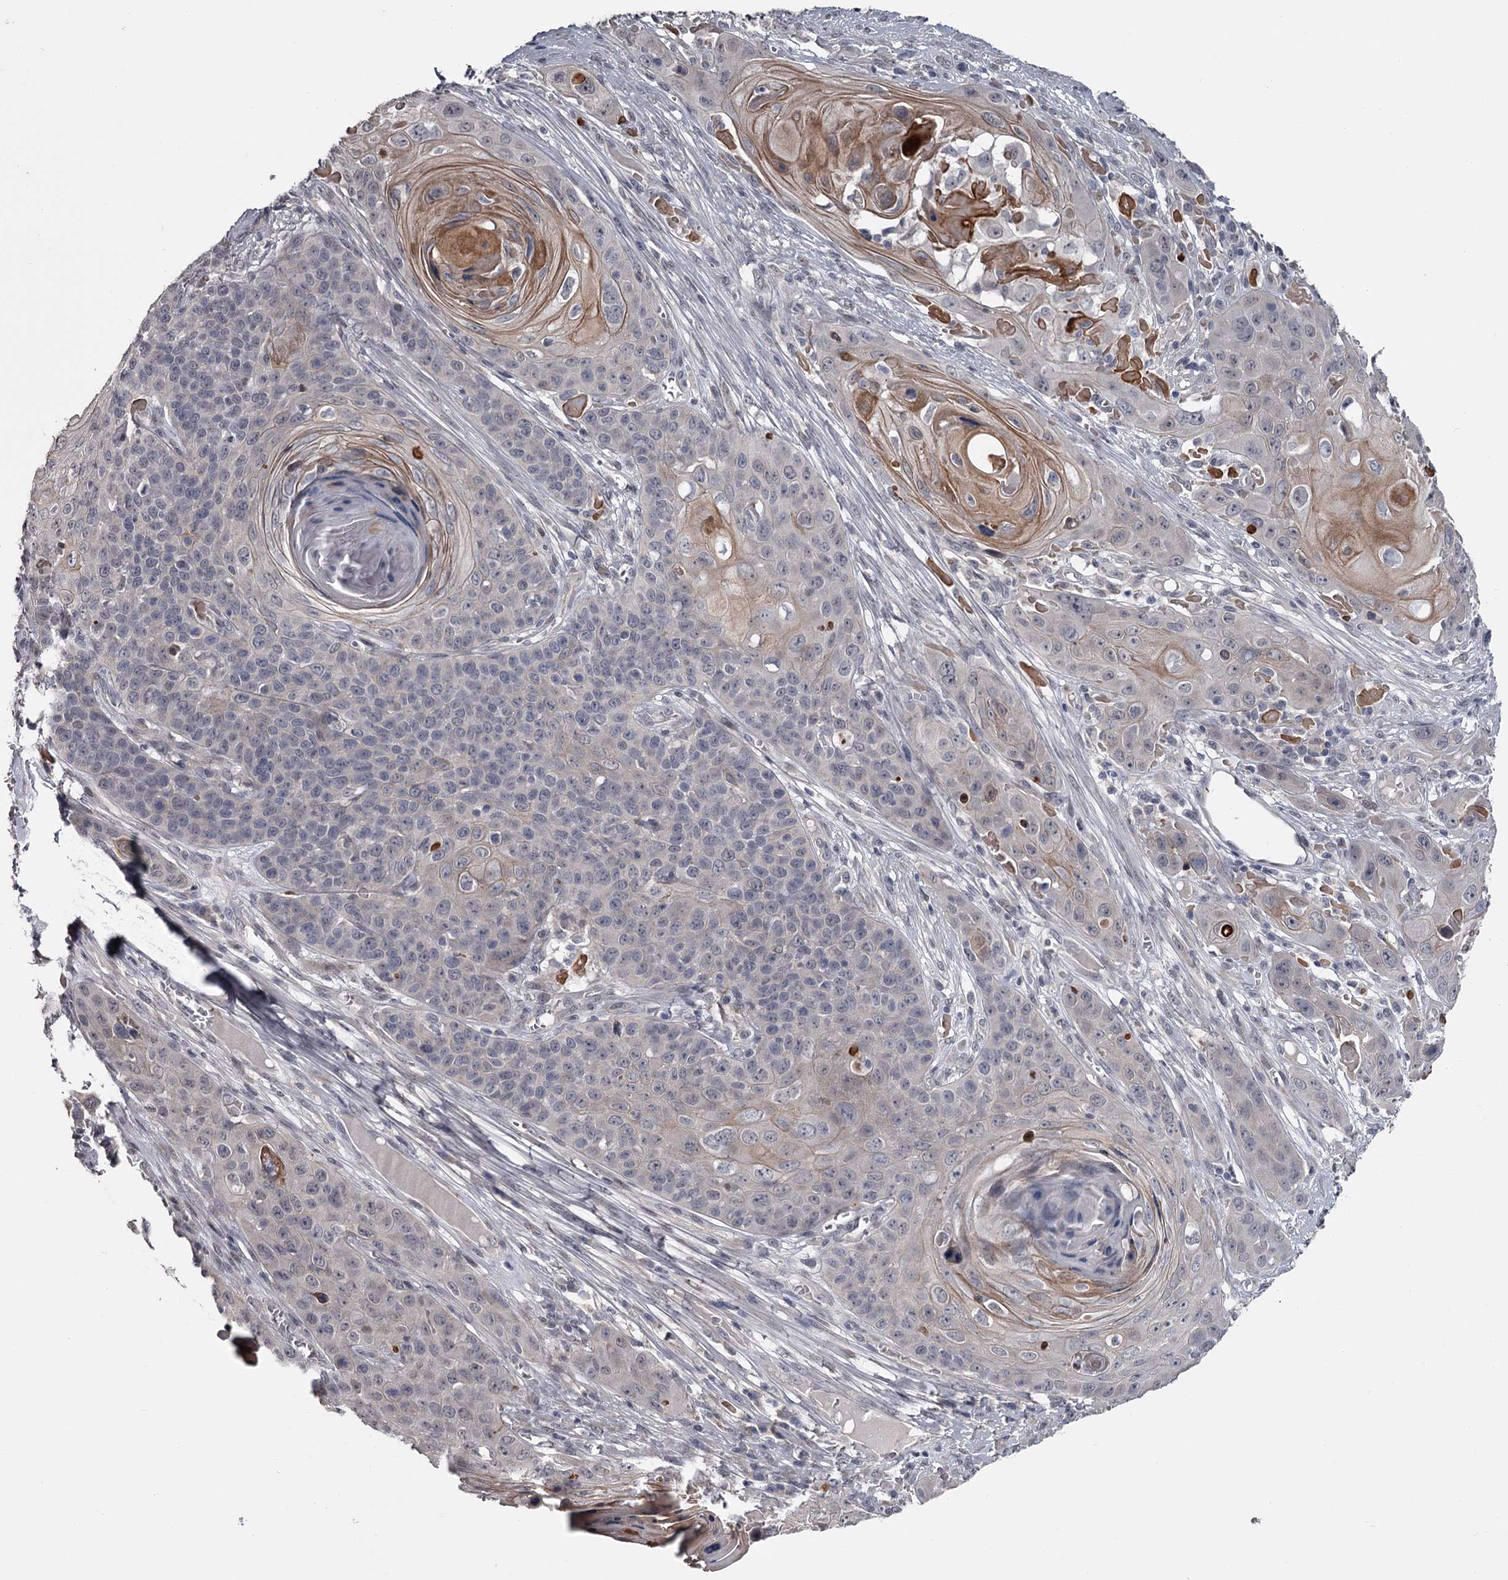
{"staining": {"intensity": "moderate", "quantity": "<25%", "location": "cytoplasmic/membranous"}, "tissue": "skin cancer", "cell_type": "Tumor cells", "image_type": "cancer", "snomed": [{"axis": "morphology", "description": "Squamous cell carcinoma, NOS"}, {"axis": "topography", "description": "Skin"}], "caption": "This histopathology image exhibits immunohistochemistry (IHC) staining of human skin cancer, with low moderate cytoplasmic/membranous expression in about <25% of tumor cells.", "gene": "PRPF40B", "patient": {"sex": "male", "age": 55}}